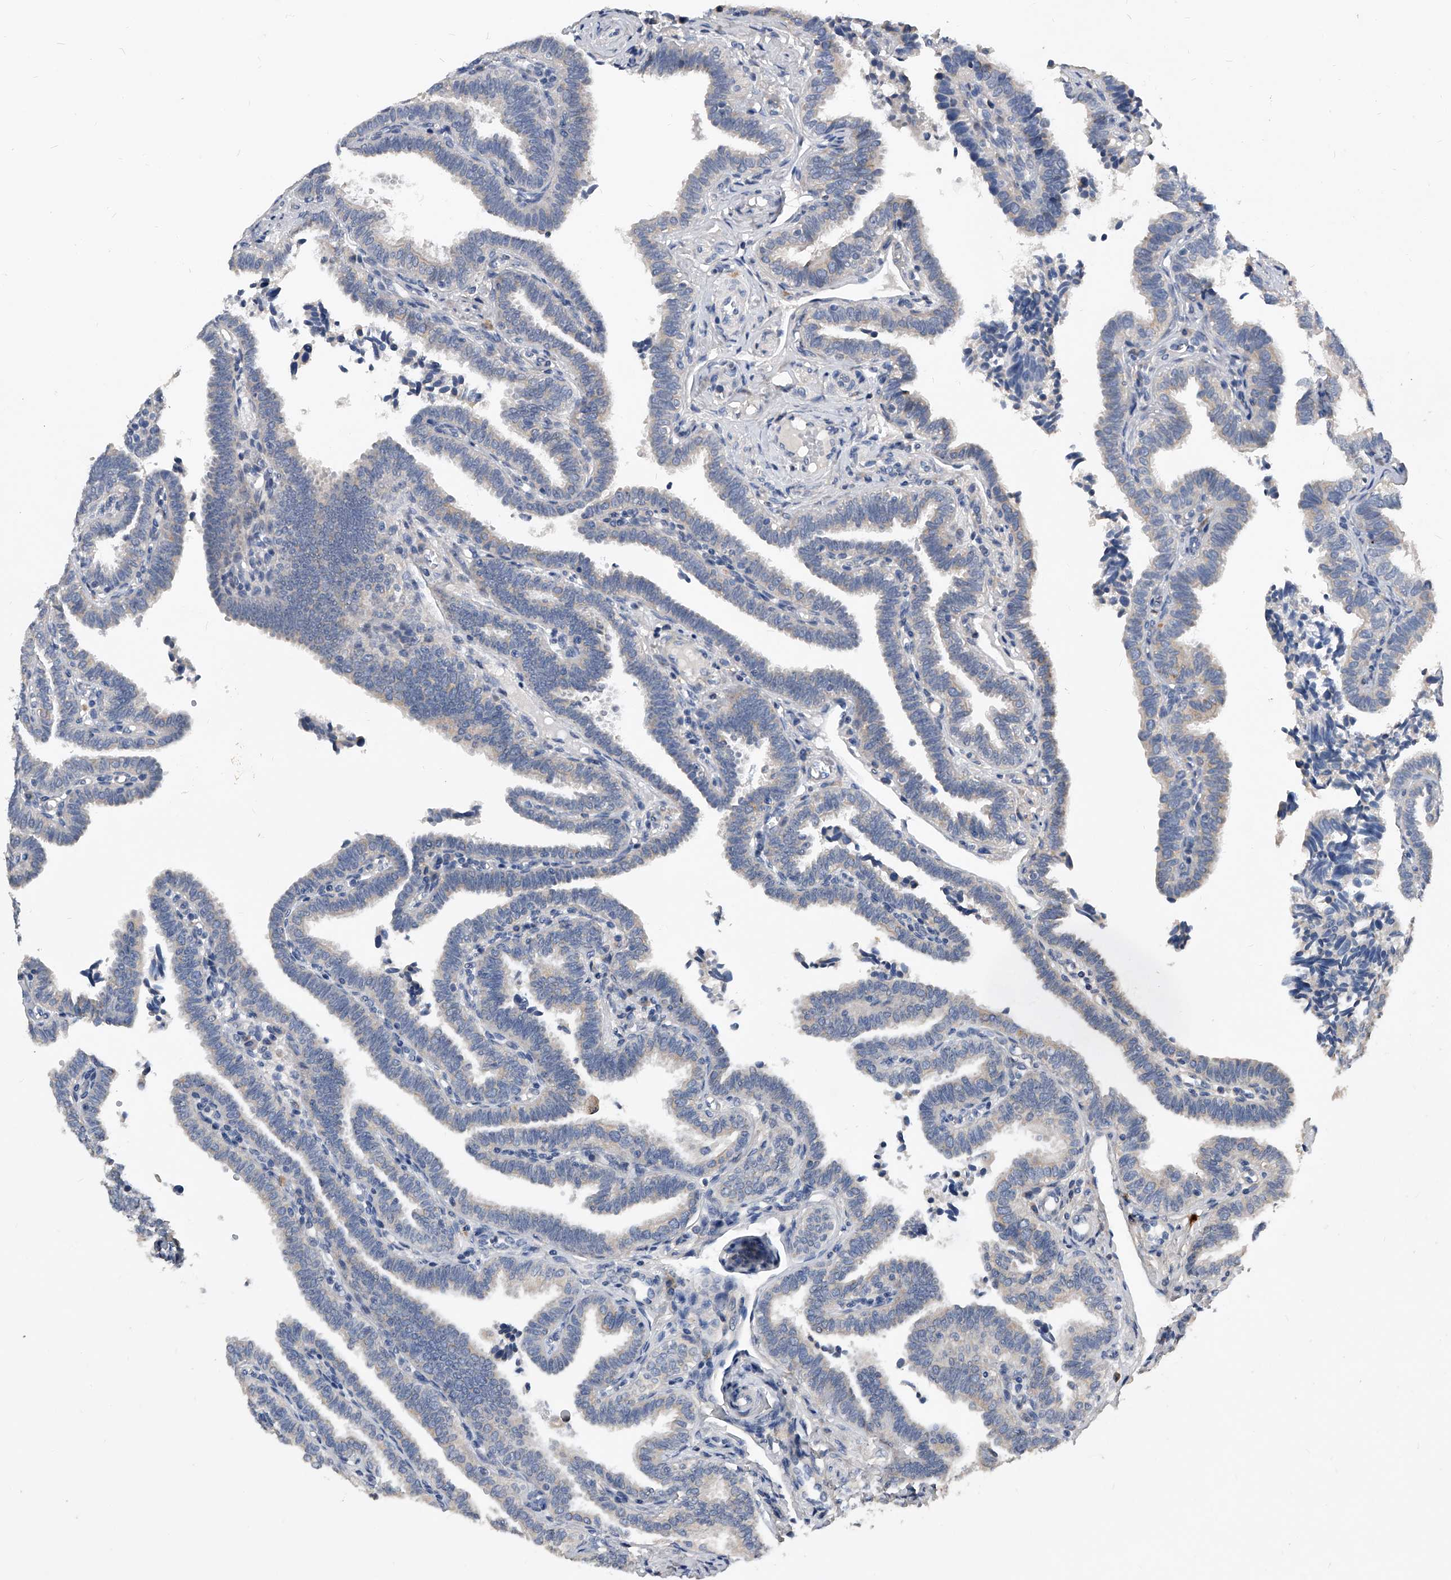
{"staining": {"intensity": "negative", "quantity": "none", "location": "none"}, "tissue": "fallopian tube", "cell_type": "Glandular cells", "image_type": "normal", "snomed": [{"axis": "morphology", "description": "Normal tissue, NOS"}, {"axis": "topography", "description": "Fallopian tube"}], "caption": "DAB (3,3'-diaminobenzidine) immunohistochemical staining of benign fallopian tube demonstrates no significant positivity in glandular cells.", "gene": "PHACTR1", "patient": {"sex": "female", "age": 39}}